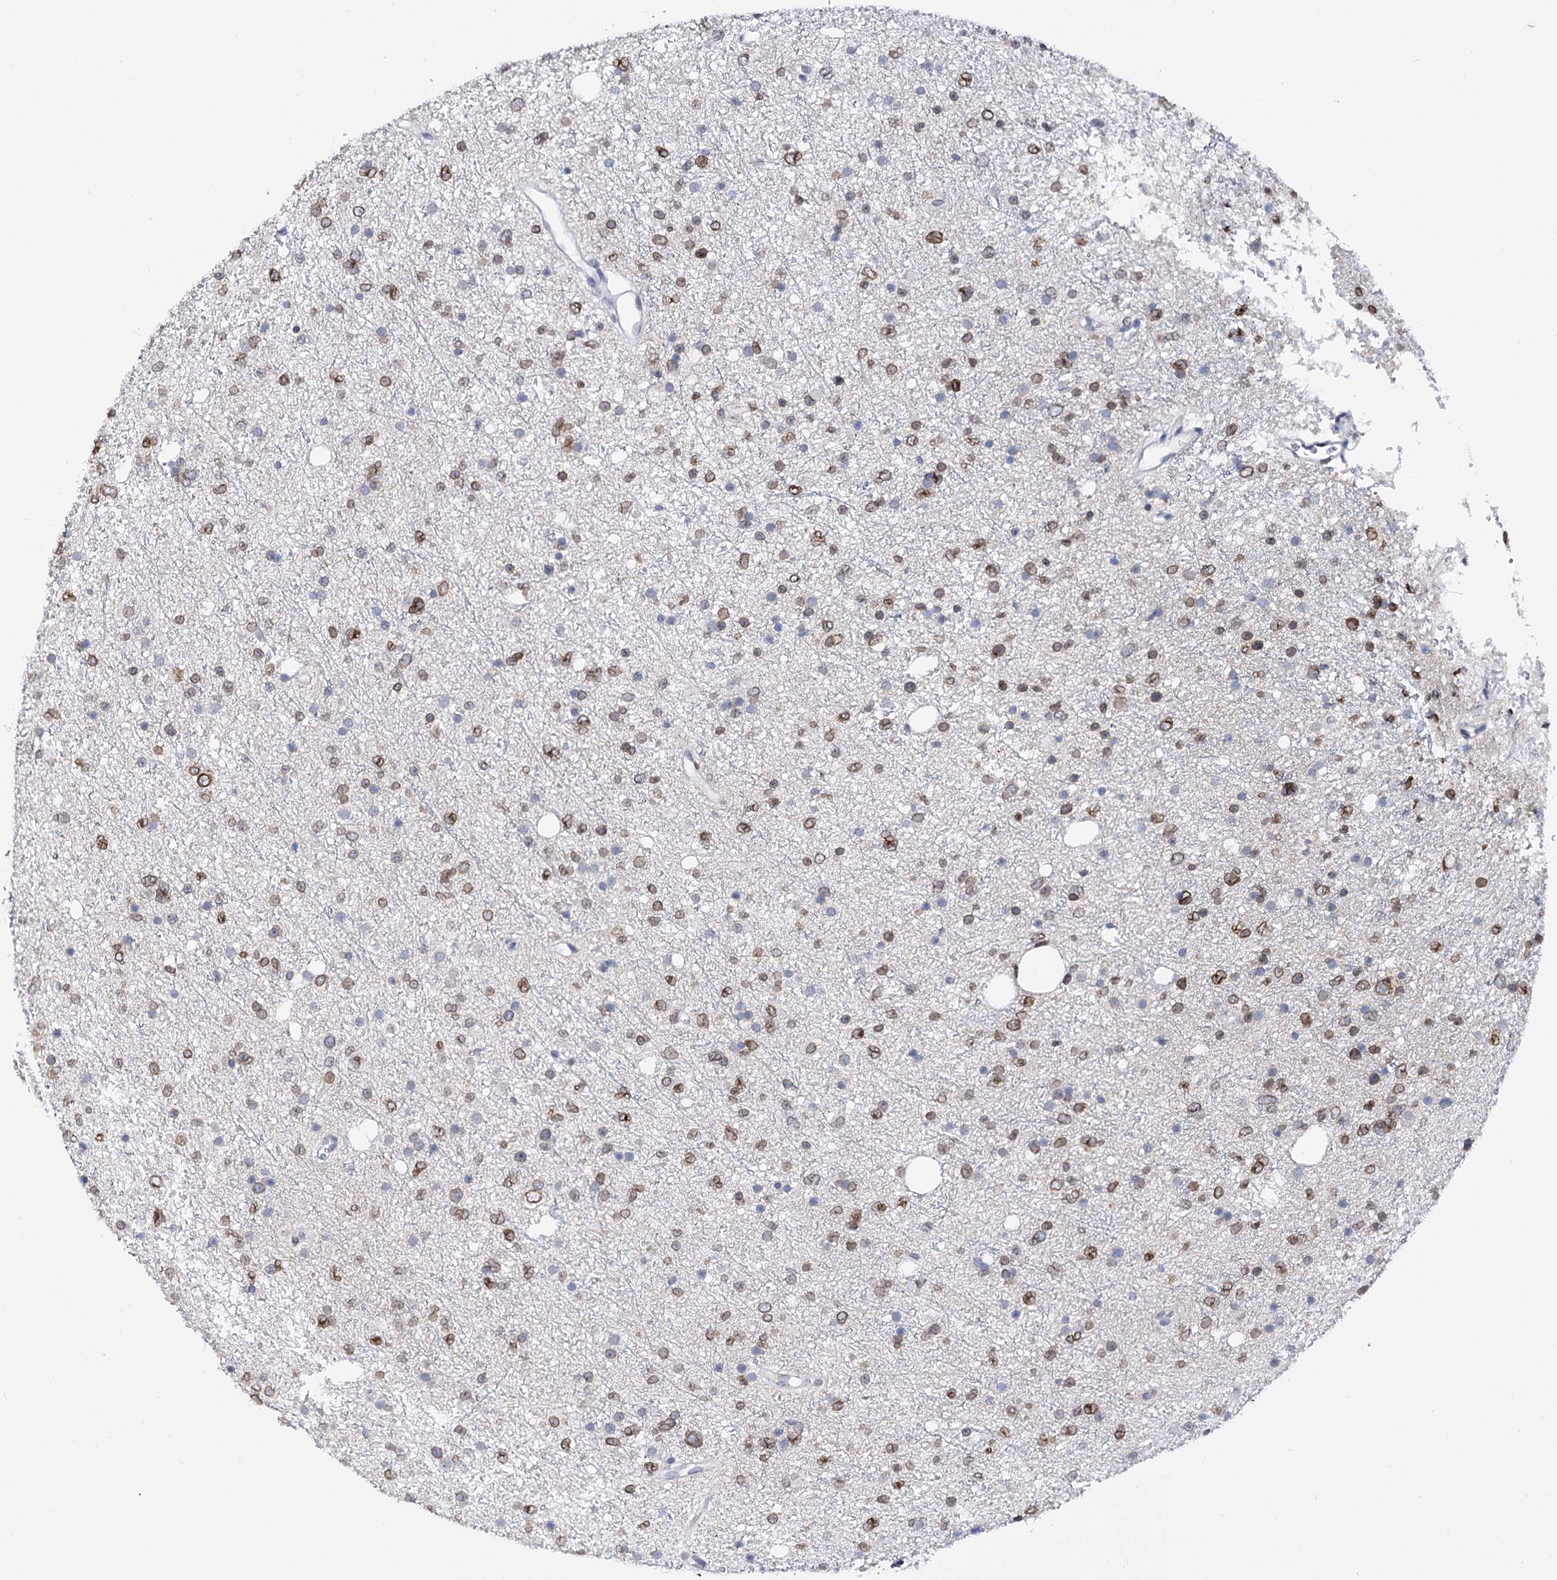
{"staining": {"intensity": "moderate", "quantity": "25%-75%", "location": "cytoplasmic/membranous,nuclear"}, "tissue": "glioma", "cell_type": "Tumor cells", "image_type": "cancer", "snomed": [{"axis": "morphology", "description": "Glioma, malignant, Low grade"}, {"axis": "topography", "description": "Cerebral cortex"}], "caption": "IHC of malignant low-grade glioma demonstrates medium levels of moderate cytoplasmic/membranous and nuclear expression in about 25%-75% of tumor cells. The protein is shown in brown color, while the nuclei are stained blue.", "gene": "TMEM201", "patient": {"sex": "female", "age": 39}}